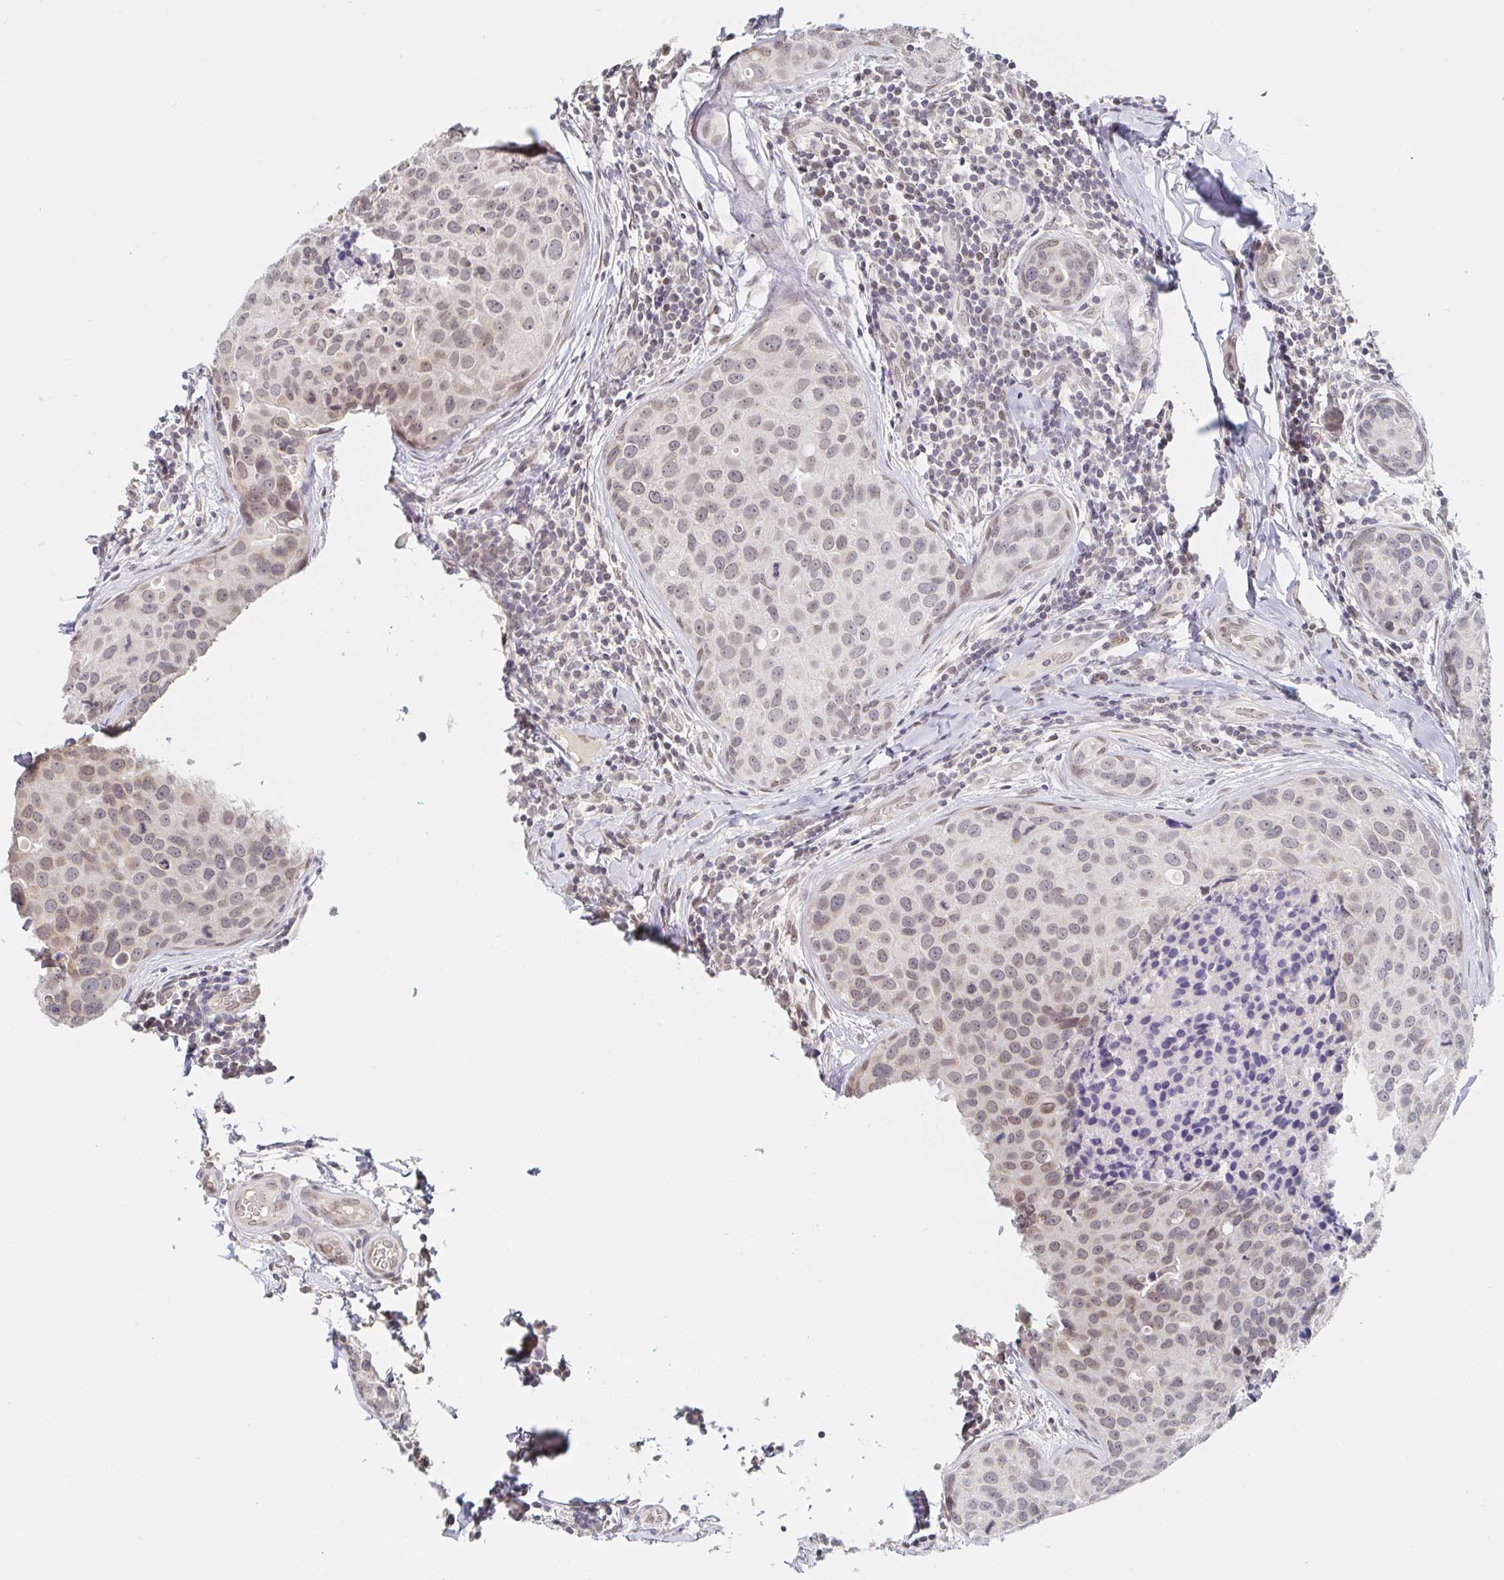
{"staining": {"intensity": "weak", "quantity": "25%-75%", "location": "nuclear"}, "tissue": "breast cancer", "cell_type": "Tumor cells", "image_type": "cancer", "snomed": [{"axis": "morphology", "description": "Duct carcinoma"}, {"axis": "topography", "description": "Breast"}], "caption": "Approximately 25%-75% of tumor cells in breast cancer demonstrate weak nuclear protein expression as visualized by brown immunohistochemical staining.", "gene": "CHD2", "patient": {"sex": "female", "age": 24}}